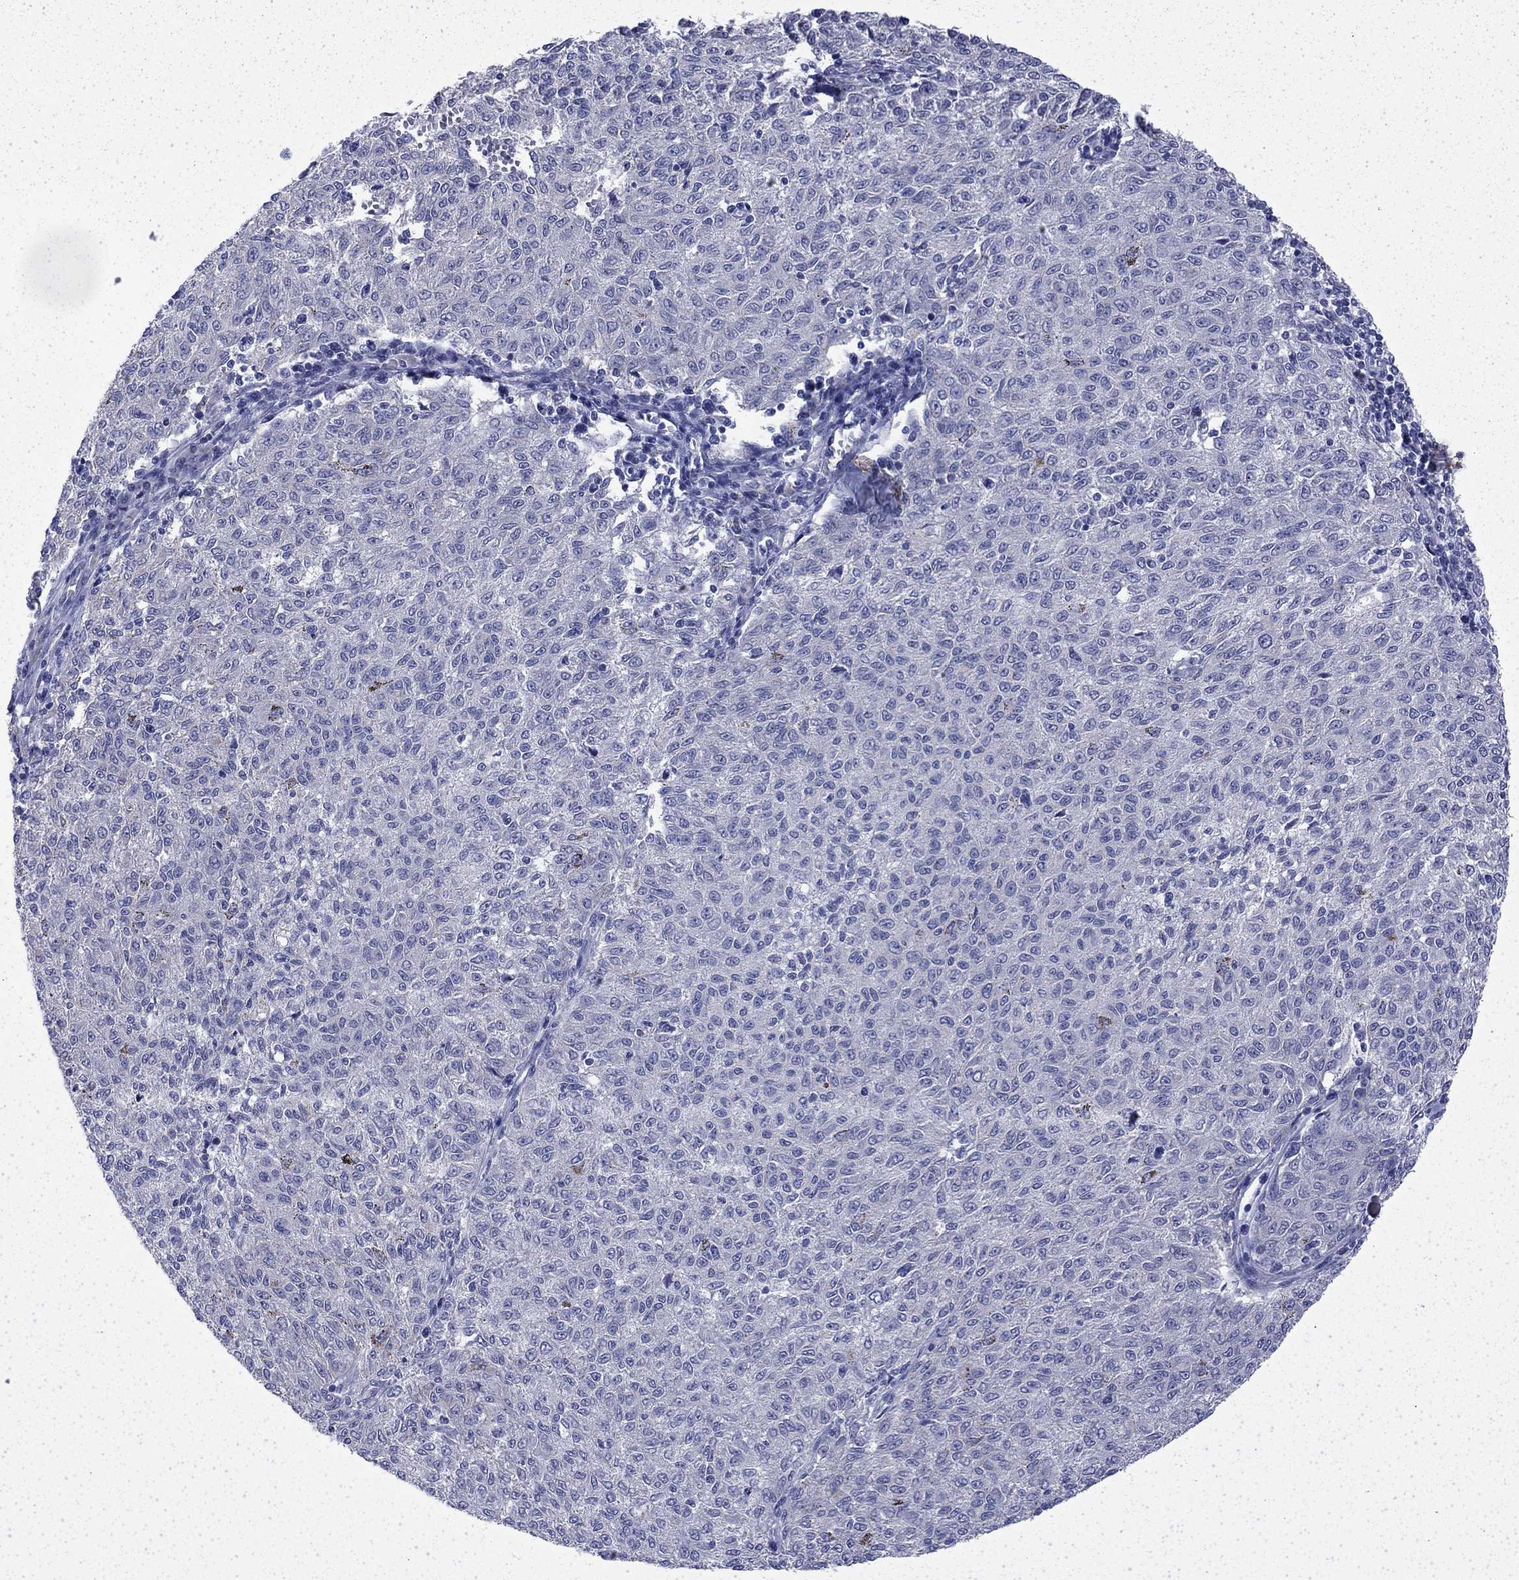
{"staining": {"intensity": "negative", "quantity": "none", "location": "none"}, "tissue": "melanoma", "cell_type": "Tumor cells", "image_type": "cancer", "snomed": [{"axis": "morphology", "description": "Malignant melanoma, NOS"}, {"axis": "topography", "description": "Skin"}], "caption": "DAB immunohistochemical staining of malignant melanoma exhibits no significant expression in tumor cells.", "gene": "DTNA", "patient": {"sex": "female", "age": 72}}